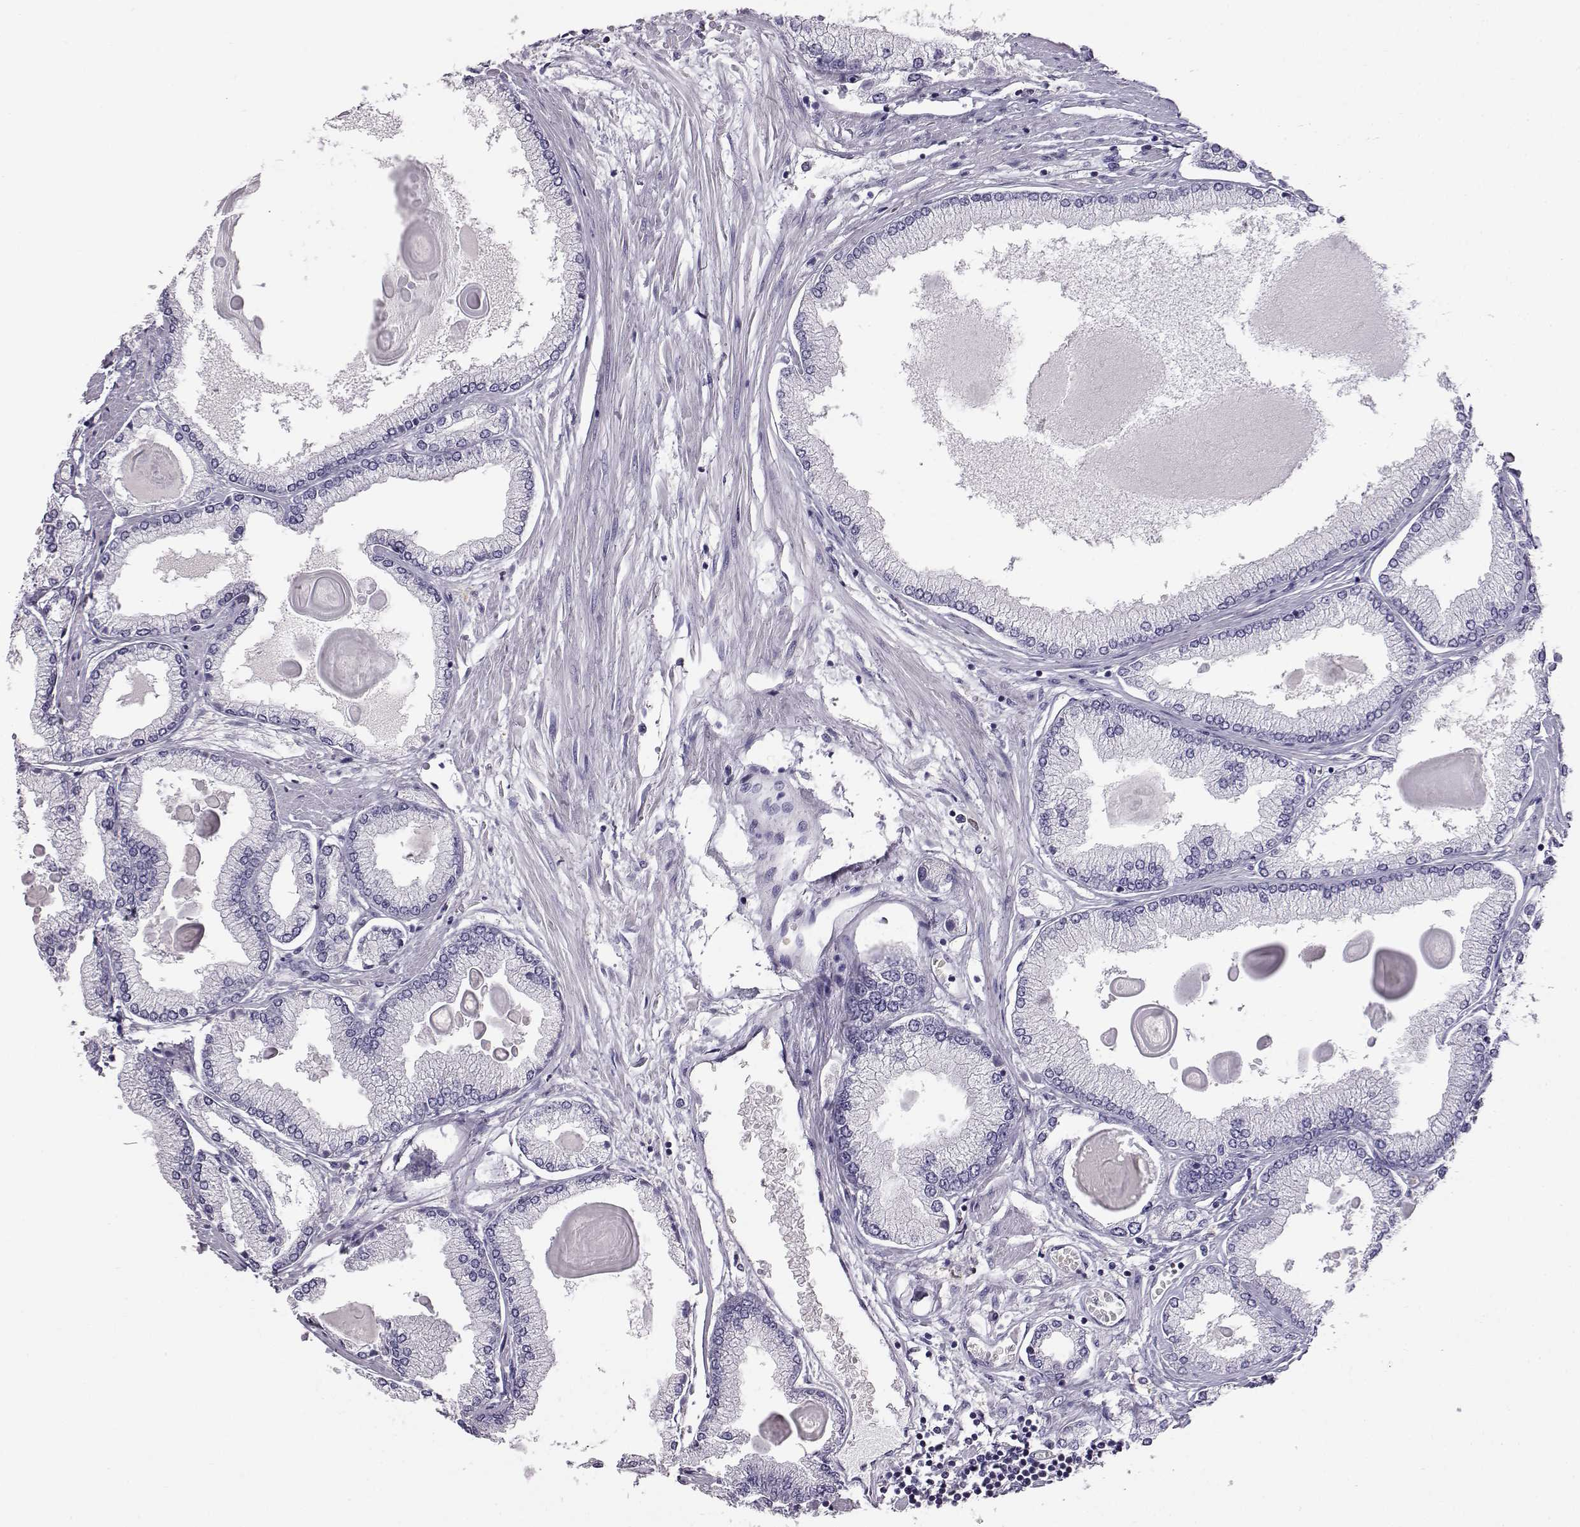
{"staining": {"intensity": "negative", "quantity": "none", "location": "none"}, "tissue": "prostate cancer", "cell_type": "Tumor cells", "image_type": "cancer", "snomed": [{"axis": "morphology", "description": "Adenocarcinoma, High grade"}, {"axis": "topography", "description": "Prostate"}], "caption": "Protein analysis of prostate cancer displays no significant staining in tumor cells. Nuclei are stained in blue.", "gene": "AKR1B1", "patient": {"sex": "male", "age": 68}}